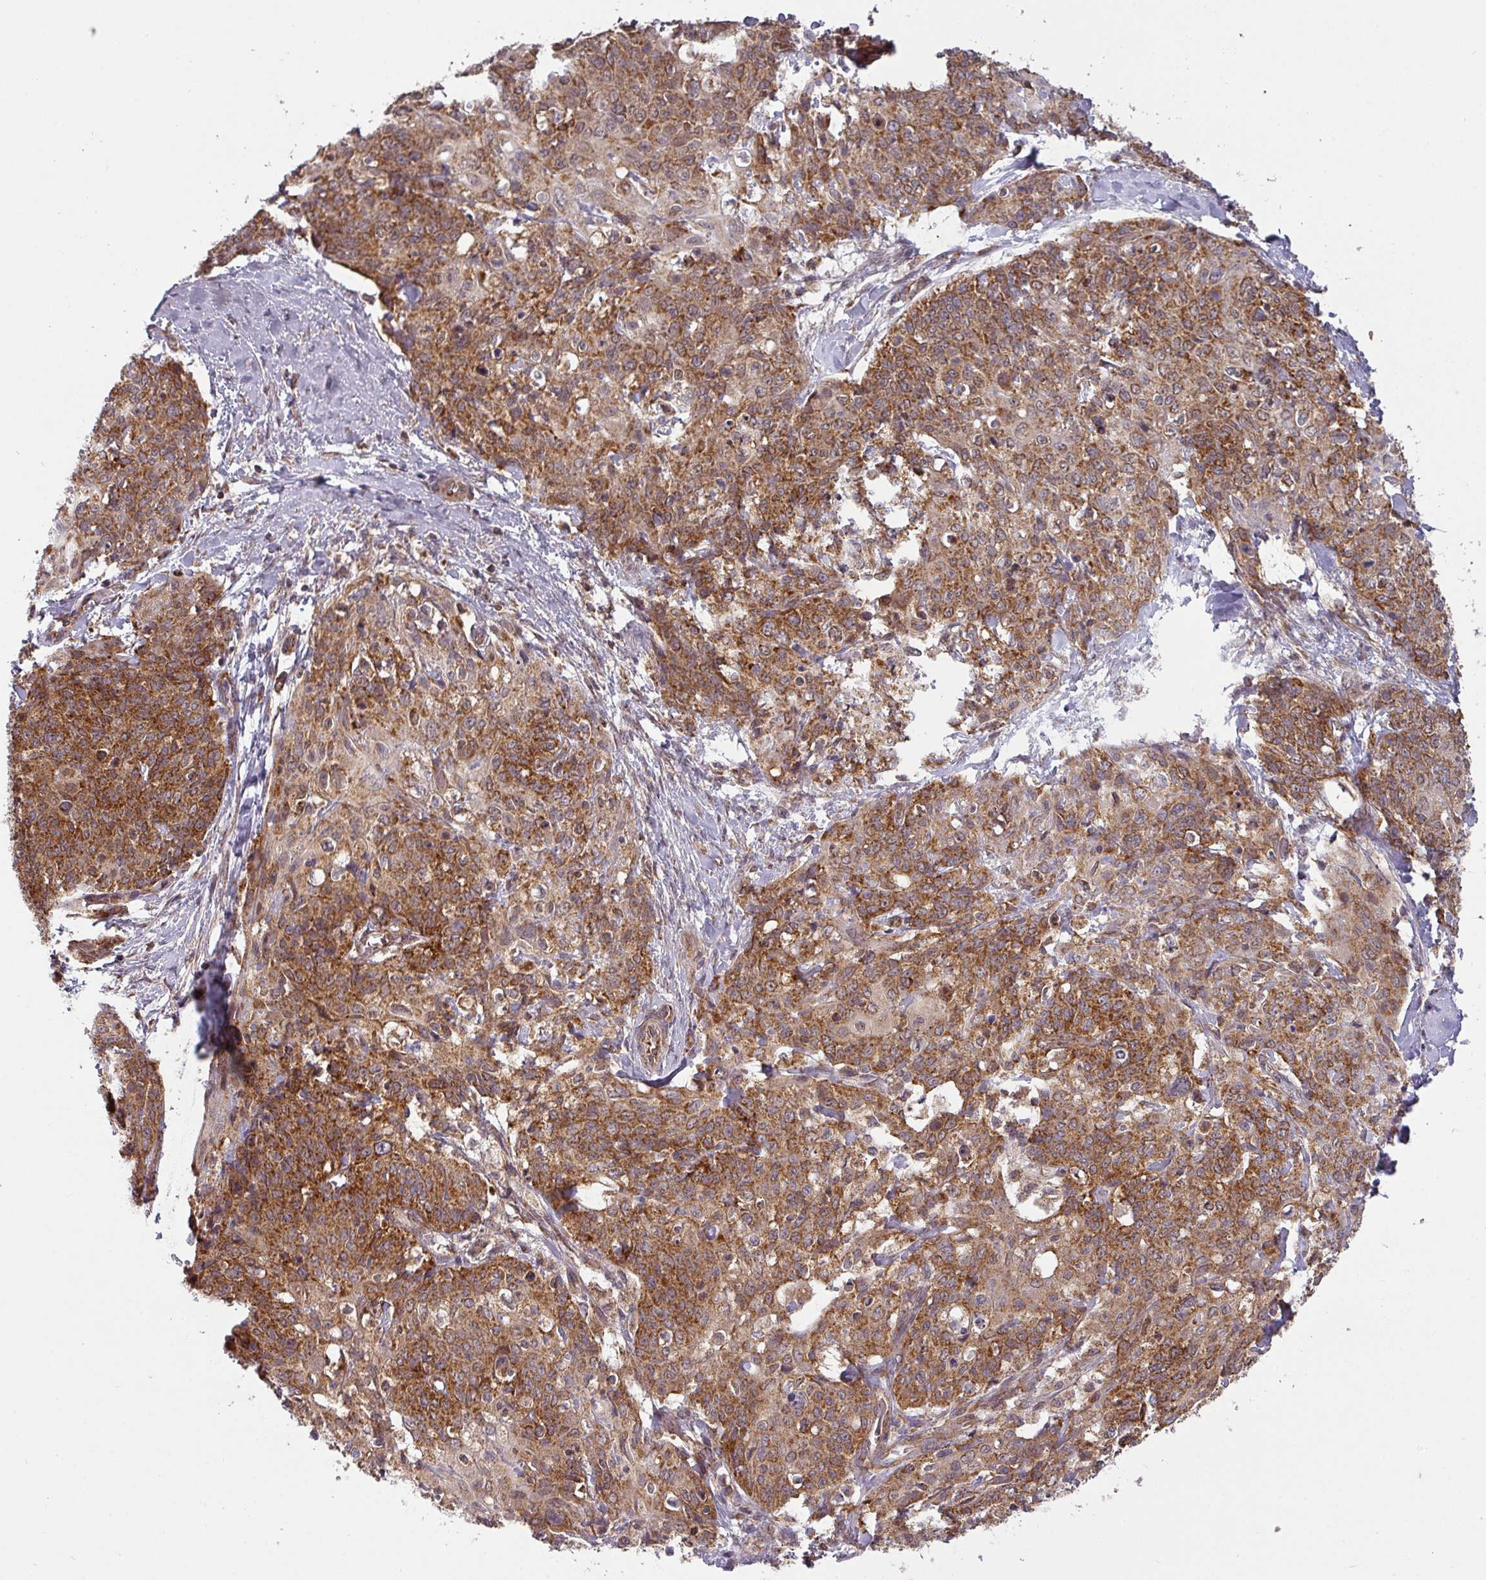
{"staining": {"intensity": "strong", "quantity": ">75%", "location": "cytoplasmic/membranous"}, "tissue": "skin cancer", "cell_type": "Tumor cells", "image_type": "cancer", "snomed": [{"axis": "morphology", "description": "Squamous cell carcinoma, NOS"}, {"axis": "topography", "description": "Skin"}, {"axis": "topography", "description": "Vulva"}], "caption": "Strong cytoplasmic/membranous positivity is appreciated in approximately >75% of tumor cells in squamous cell carcinoma (skin).", "gene": "MRPS16", "patient": {"sex": "female", "age": 85}}